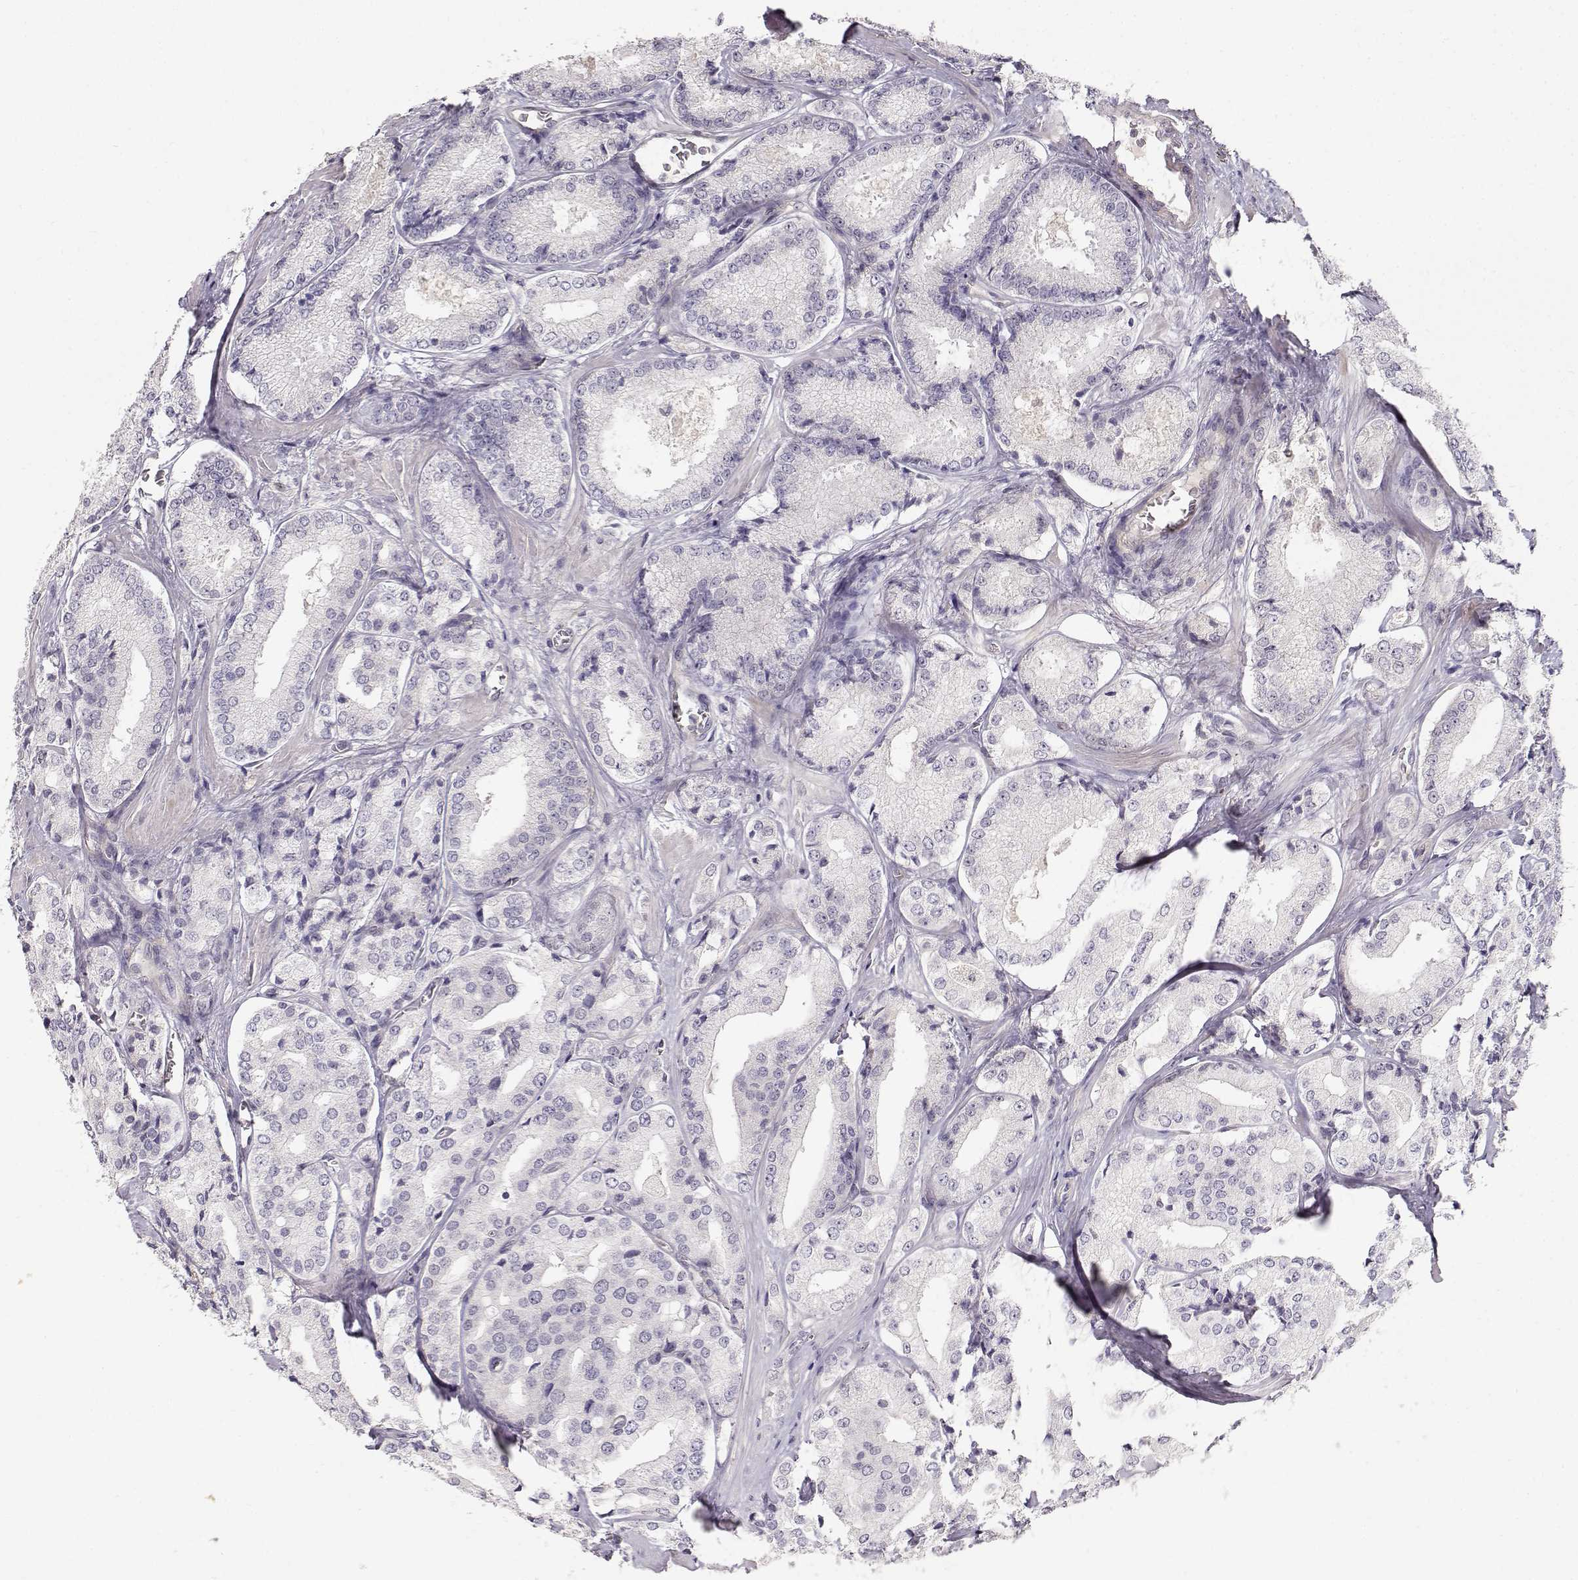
{"staining": {"intensity": "negative", "quantity": "none", "location": "none"}, "tissue": "prostate cancer", "cell_type": "Tumor cells", "image_type": "cancer", "snomed": [{"axis": "morphology", "description": "Adenocarcinoma, Low grade"}, {"axis": "topography", "description": "Prostate"}], "caption": "Immunohistochemistry (IHC) of prostate cancer (adenocarcinoma (low-grade)) demonstrates no staining in tumor cells.", "gene": "EAF2", "patient": {"sex": "male", "age": 56}}